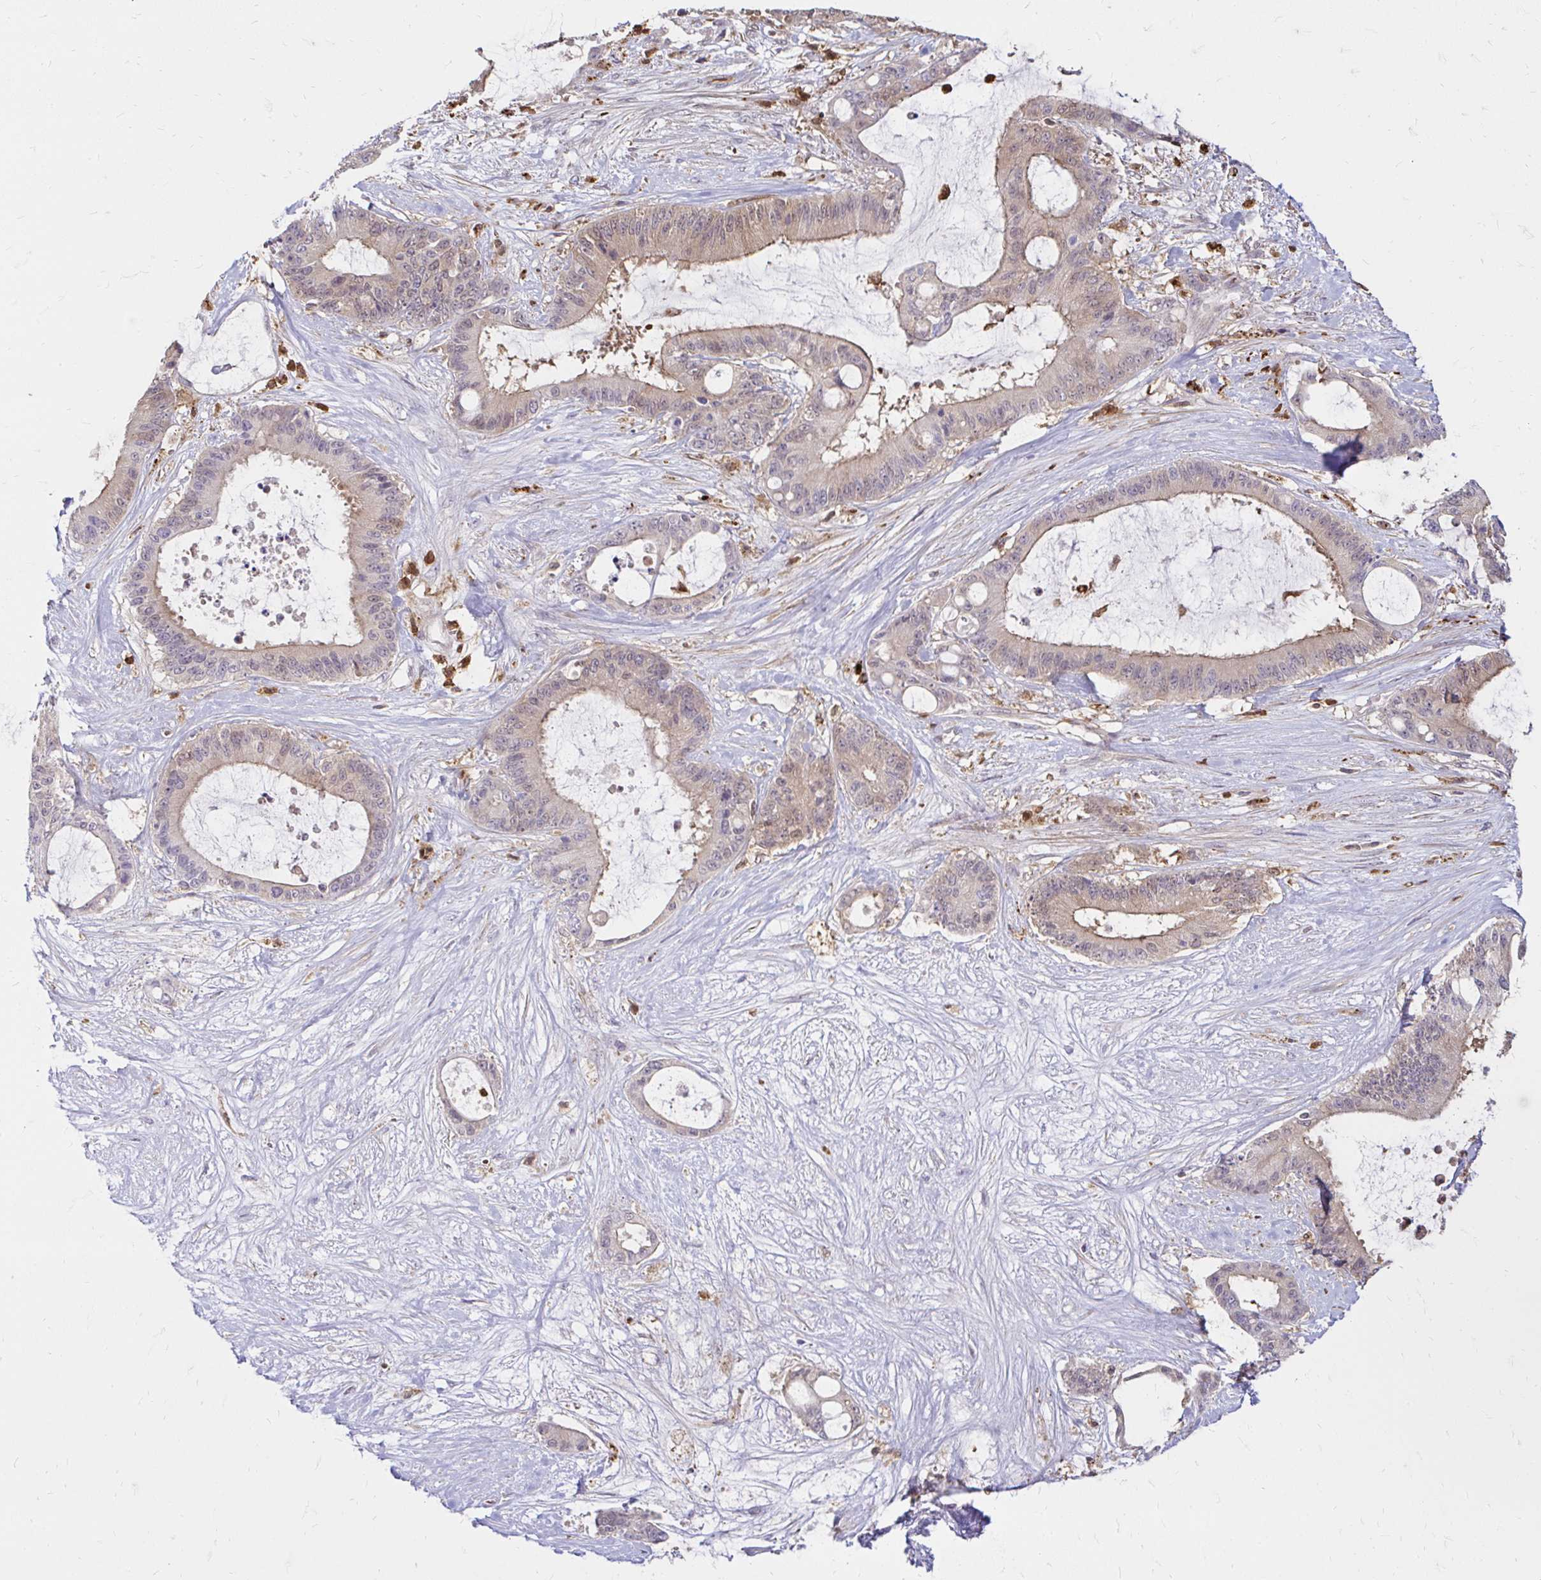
{"staining": {"intensity": "weak", "quantity": "25%-75%", "location": "cytoplasmic/membranous"}, "tissue": "liver cancer", "cell_type": "Tumor cells", "image_type": "cancer", "snomed": [{"axis": "morphology", "description": "Normal tissue, NOS"}, {"axis": "morphology", "description": "Cholangiocarcinoma"}, {"axis": "topography", "description": "Liver"}, {"axis": "topography", "description": "Peripheral nerve tissue"}], "caption": "Weak cytoplasmic/membranous positivity for a protein is present in about 25%-75% of tumor cells of liver cancer (cholangiocarcinoma) using IHC.", "gene": "PYCARD", "patient": {"sex": "female", "age": 73}}